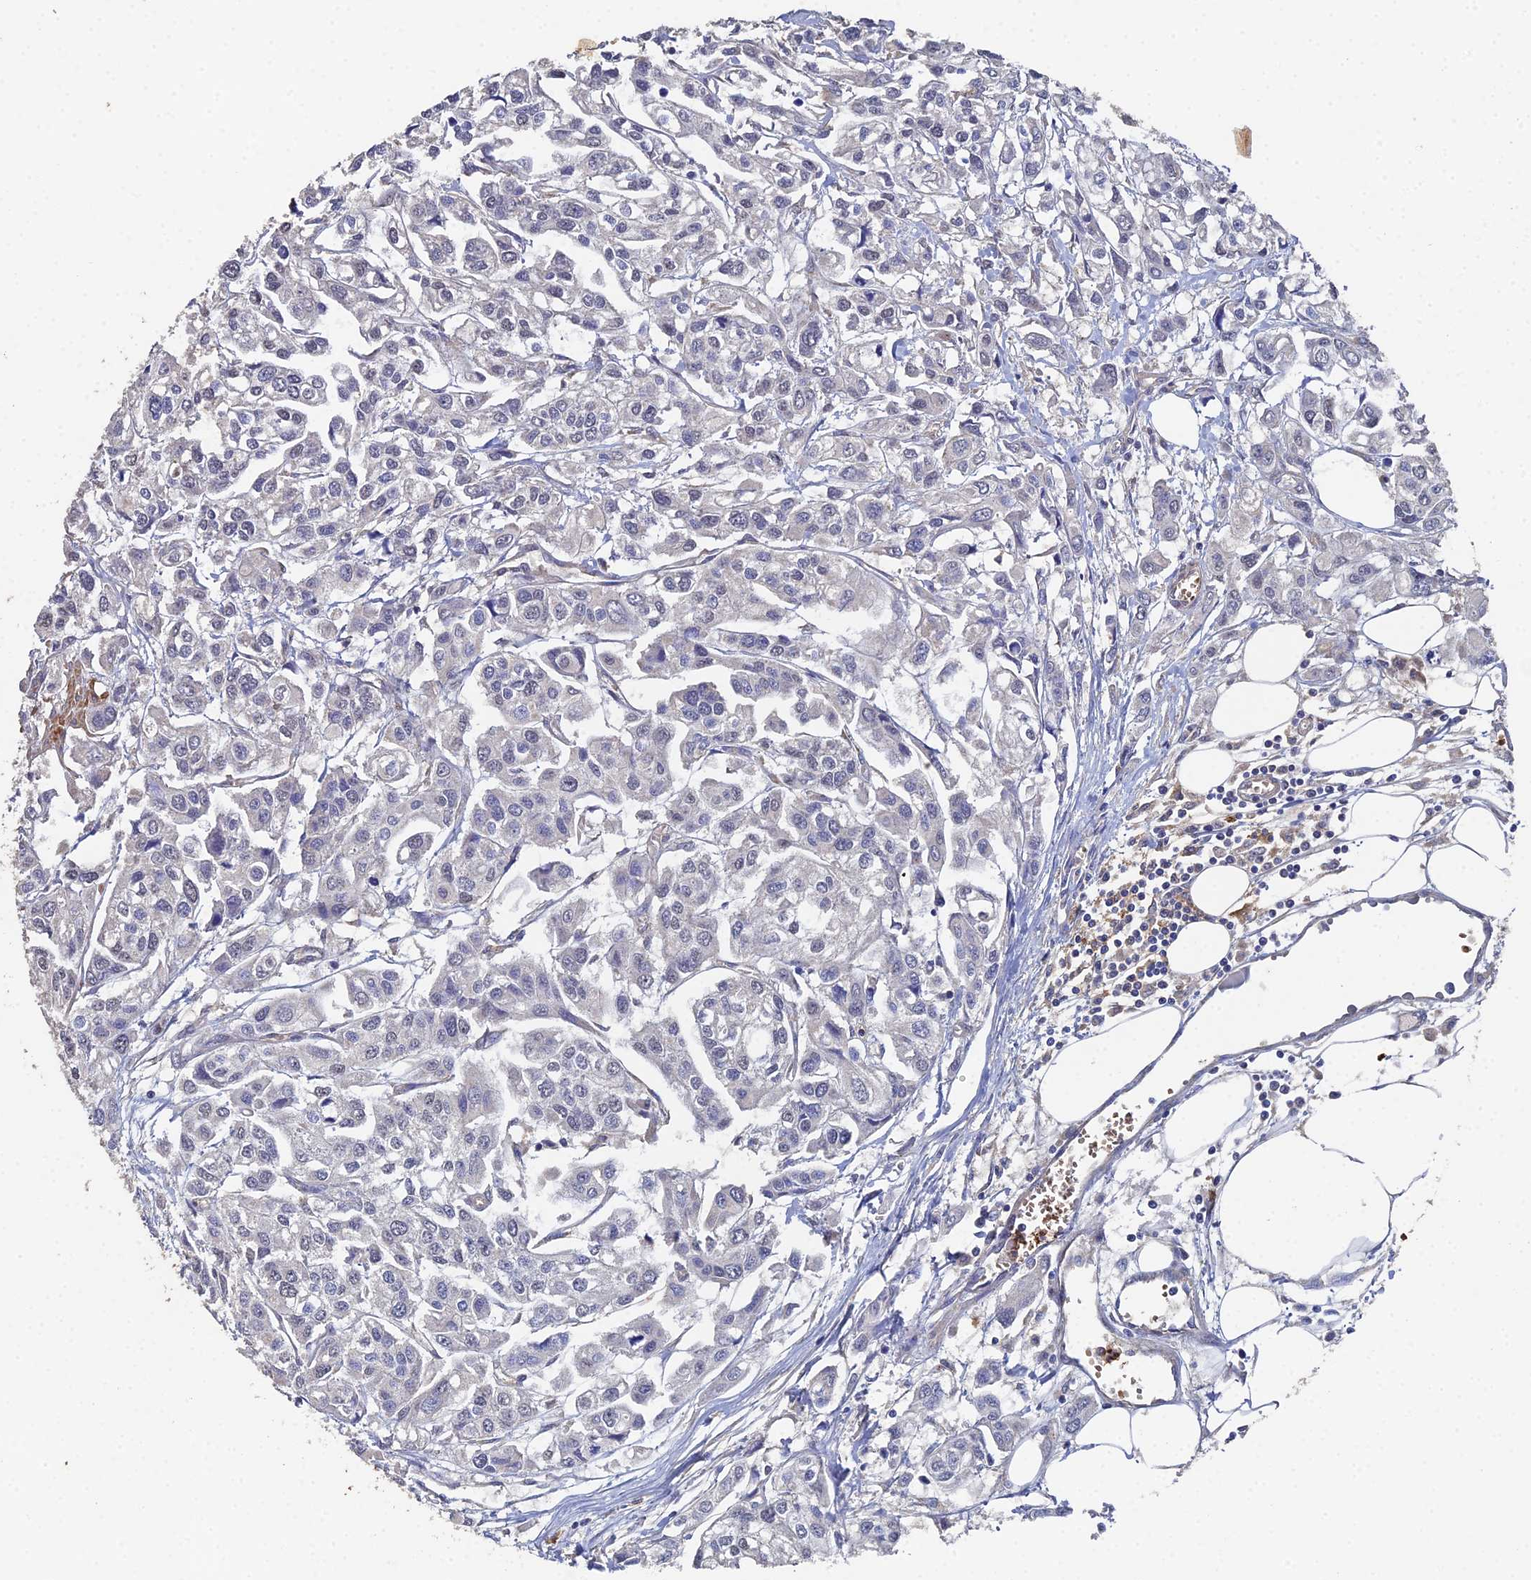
{"staining": {"intensity": "negative", "quantity": "none", "location": "none"}, "tissue": "urothelial cancer", "cell_type": "Tumor cells", "image_type": "cancer", "snomed": [{"axis": "morphology", "description": "Urothelial carcinoma, High grade"}, {"axis": "topography", "description": "Urinary bladder"}], "caption": "DAB immunohistochemical staining of human urothelial carcinoma (high-grade) shows no significant positivity in tumor cells.", "gene": "SPANXN4", "patient": {"sex": "male", "age": 67}}